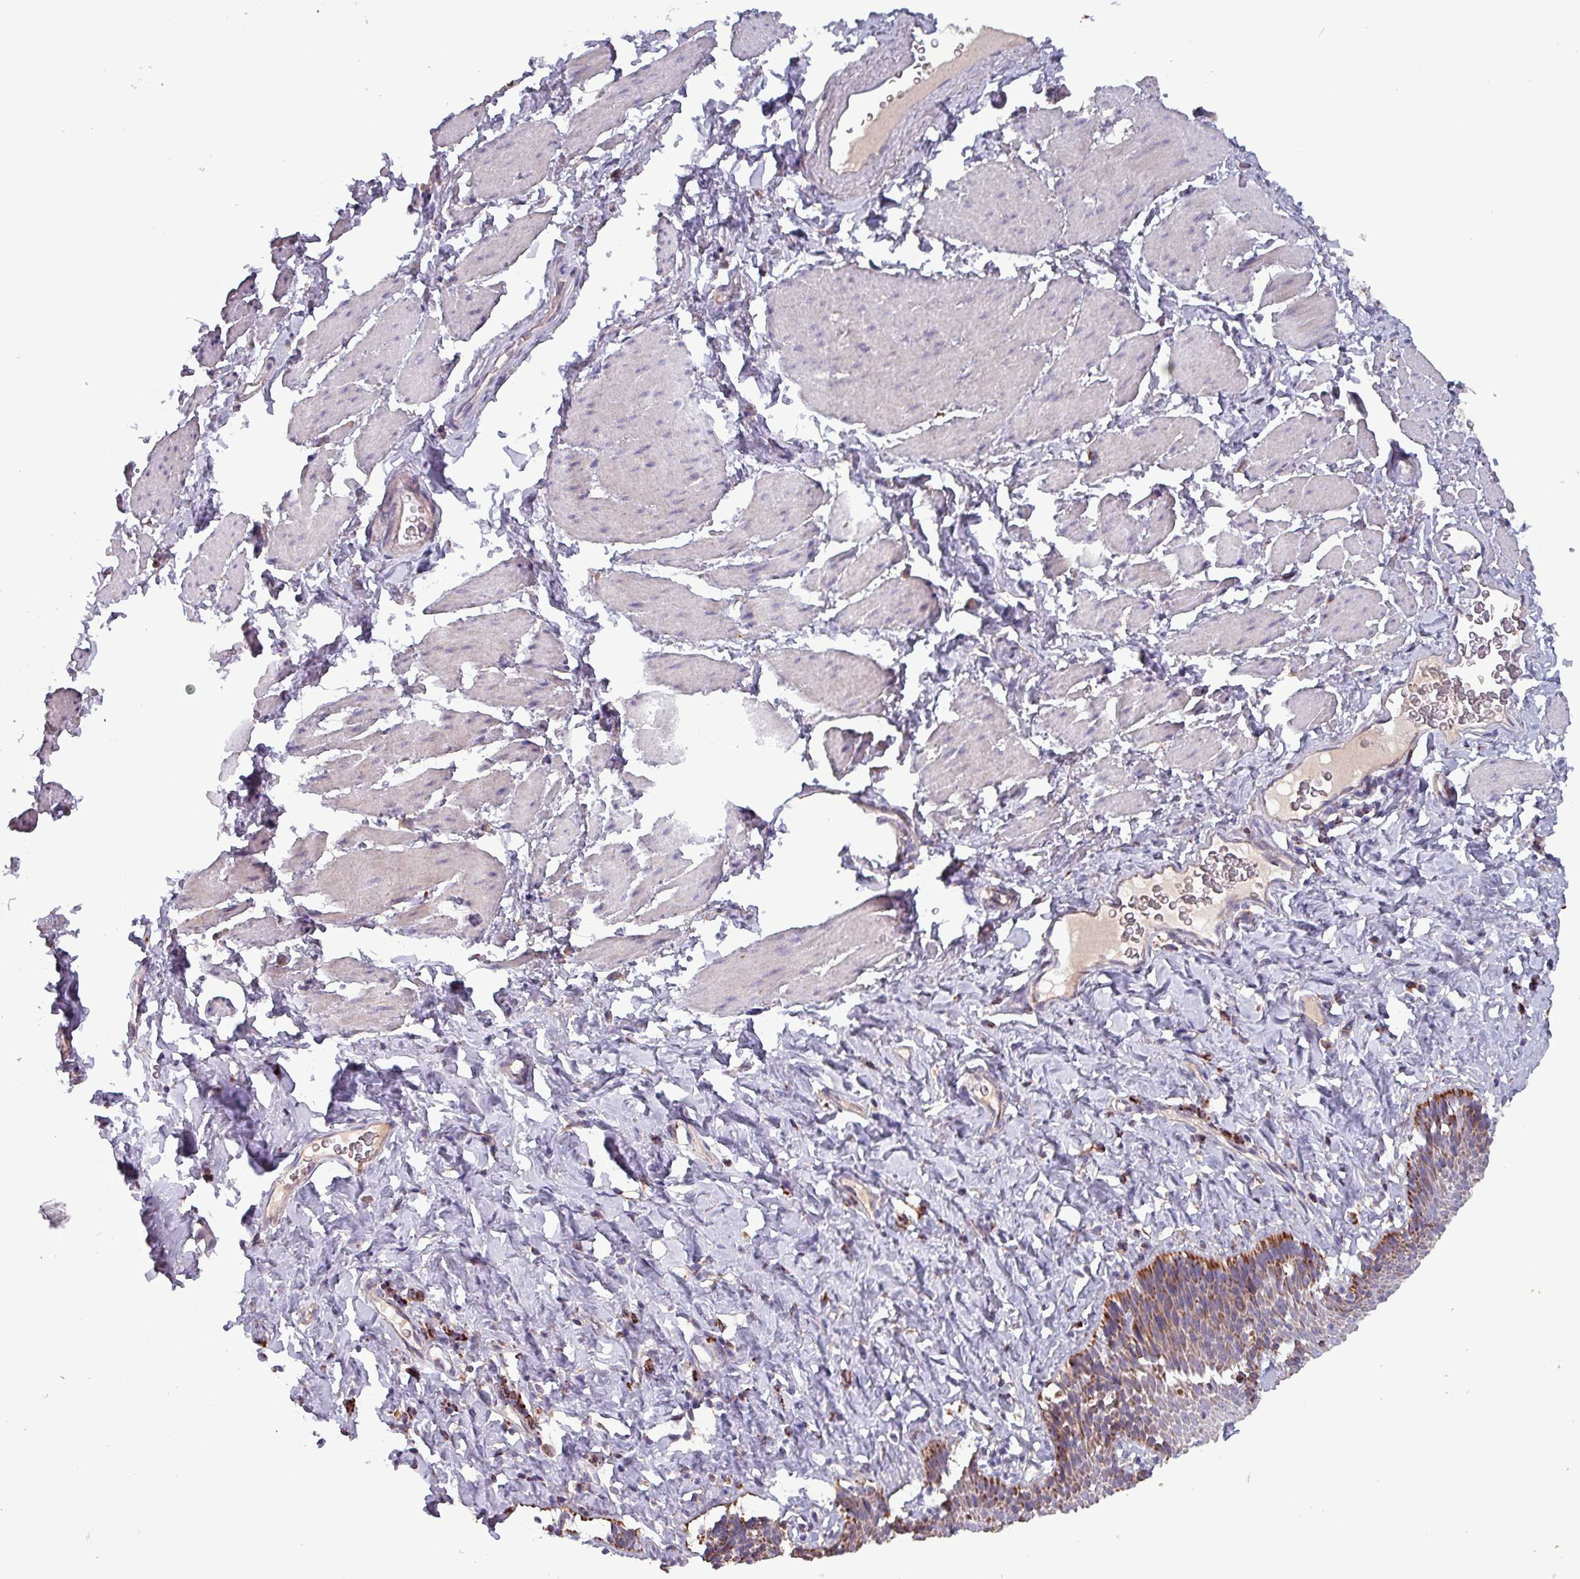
{"staining": {"intensity": "strong", "quantity": "25%-75%", "location": "cytoplasmic/membranous"}, "tissue": "esophagus", "cell_type": "Squamous epithelial cells", "image_type": "normal", "snomed": [{"axis": "morphology", "description": "Normal tissue, NOS"}, {"axis": "topography", "description": "Esophagus"}], "caption": "Immunohistochemical staining of benign esophagus reveals strong cytoplasmic/membranous protein expression in approximately 25%-75% of squamous epithelial cells.", "gene": "ZNF322", "patient": {"sex": "female", "age": 61}}